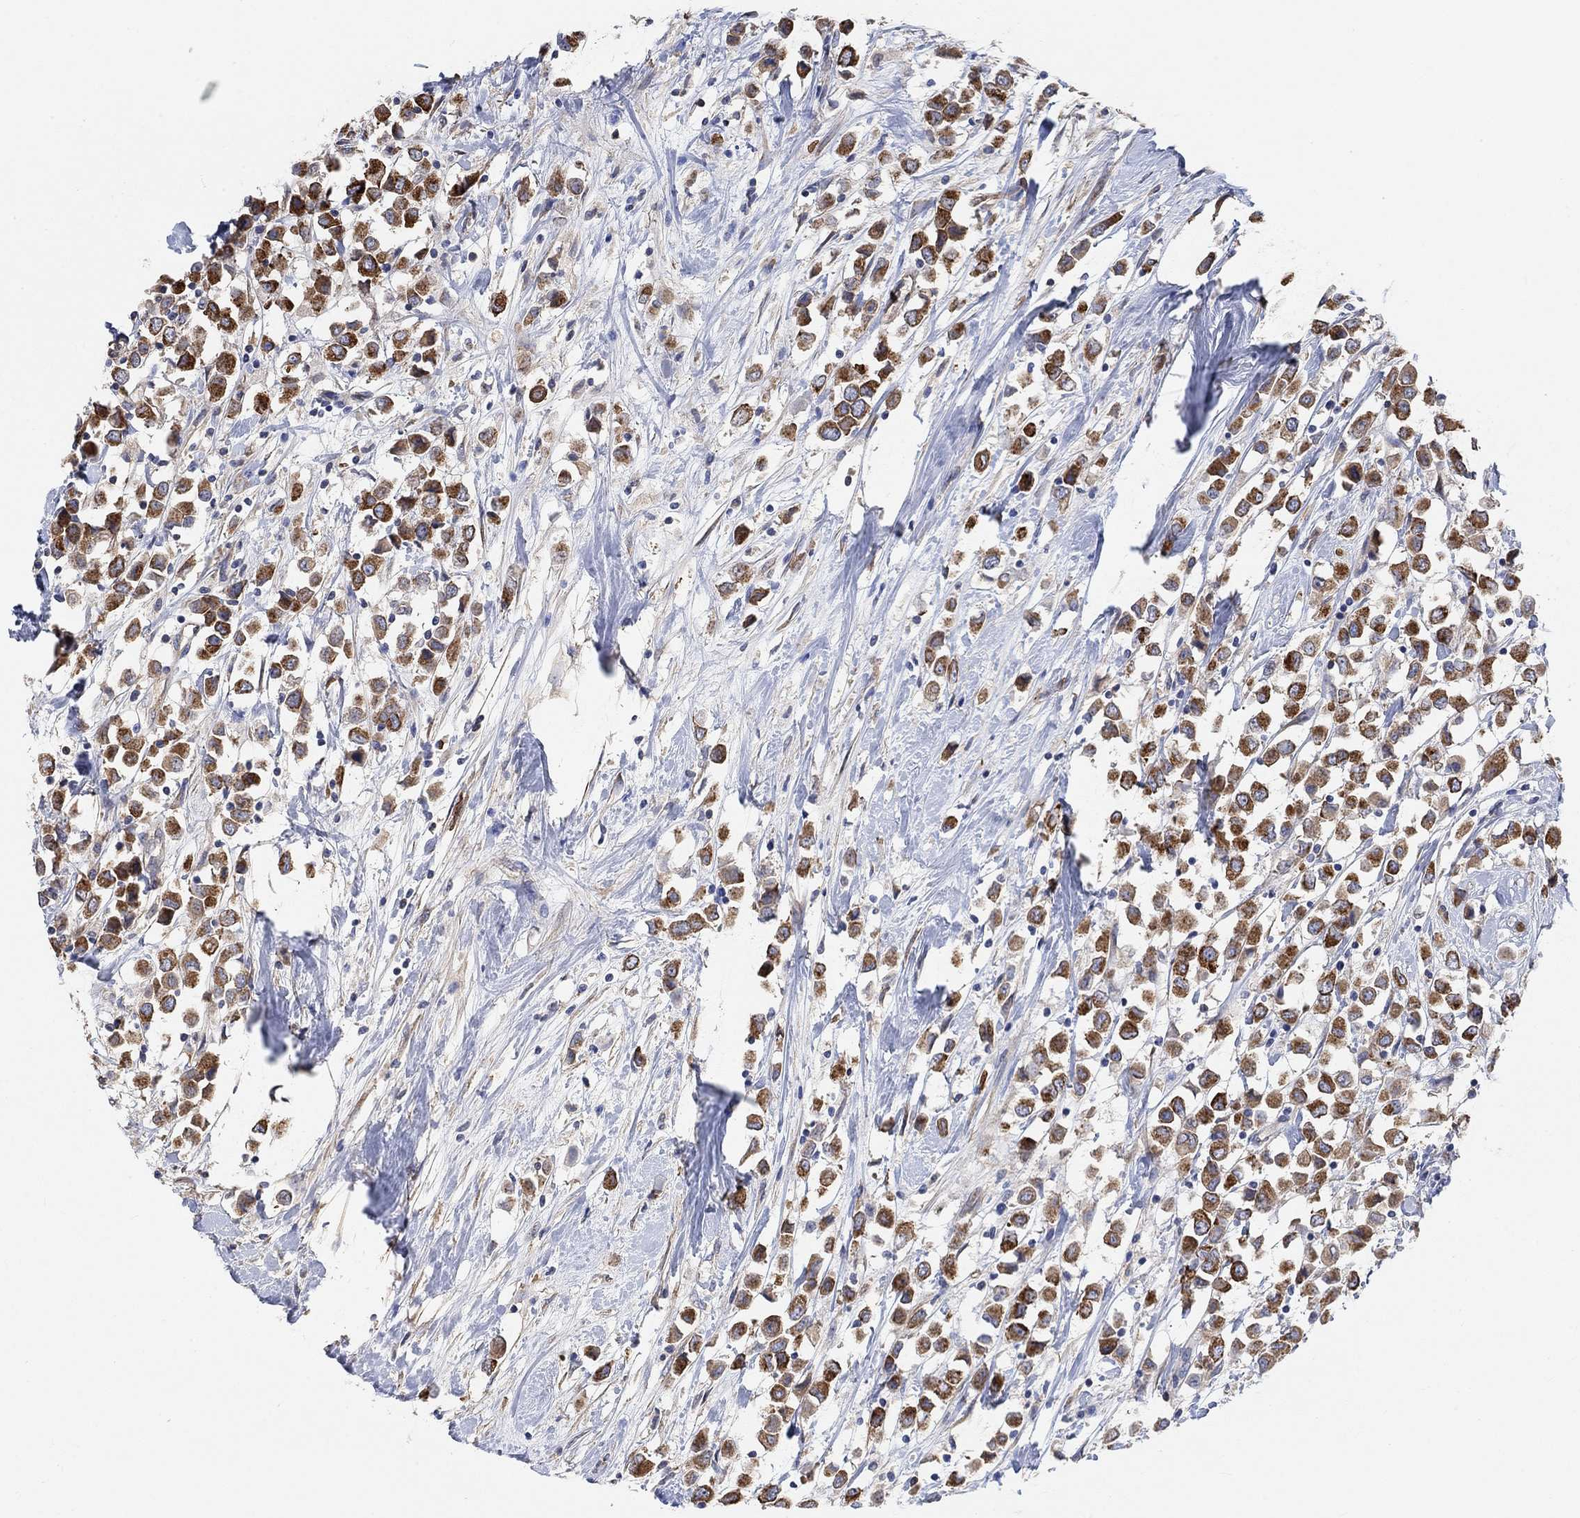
{"staining": {"intensity": "strong", "quantity": "25%-75%", "location": "cytoplasmic/membranous"}, "tissue": "breast cancer", "cell_type": "Tumor cells", "image_type": "cancer", "snomed": [{"axis": "morphology", "description": "Duct carcinoma"}, {"axis": "topography", "description": "Breast"}], "caption": "The photomicrograph demonstrates a brown stain indicating the presence of a protein in the cytoplasmic/membranous of tumor cells in breast cancer (infiltrating ductal carcinoma). Nuclei are stained in blue.", "gene": "SYT16", "patient": {"sex": "female", "age": 61}}